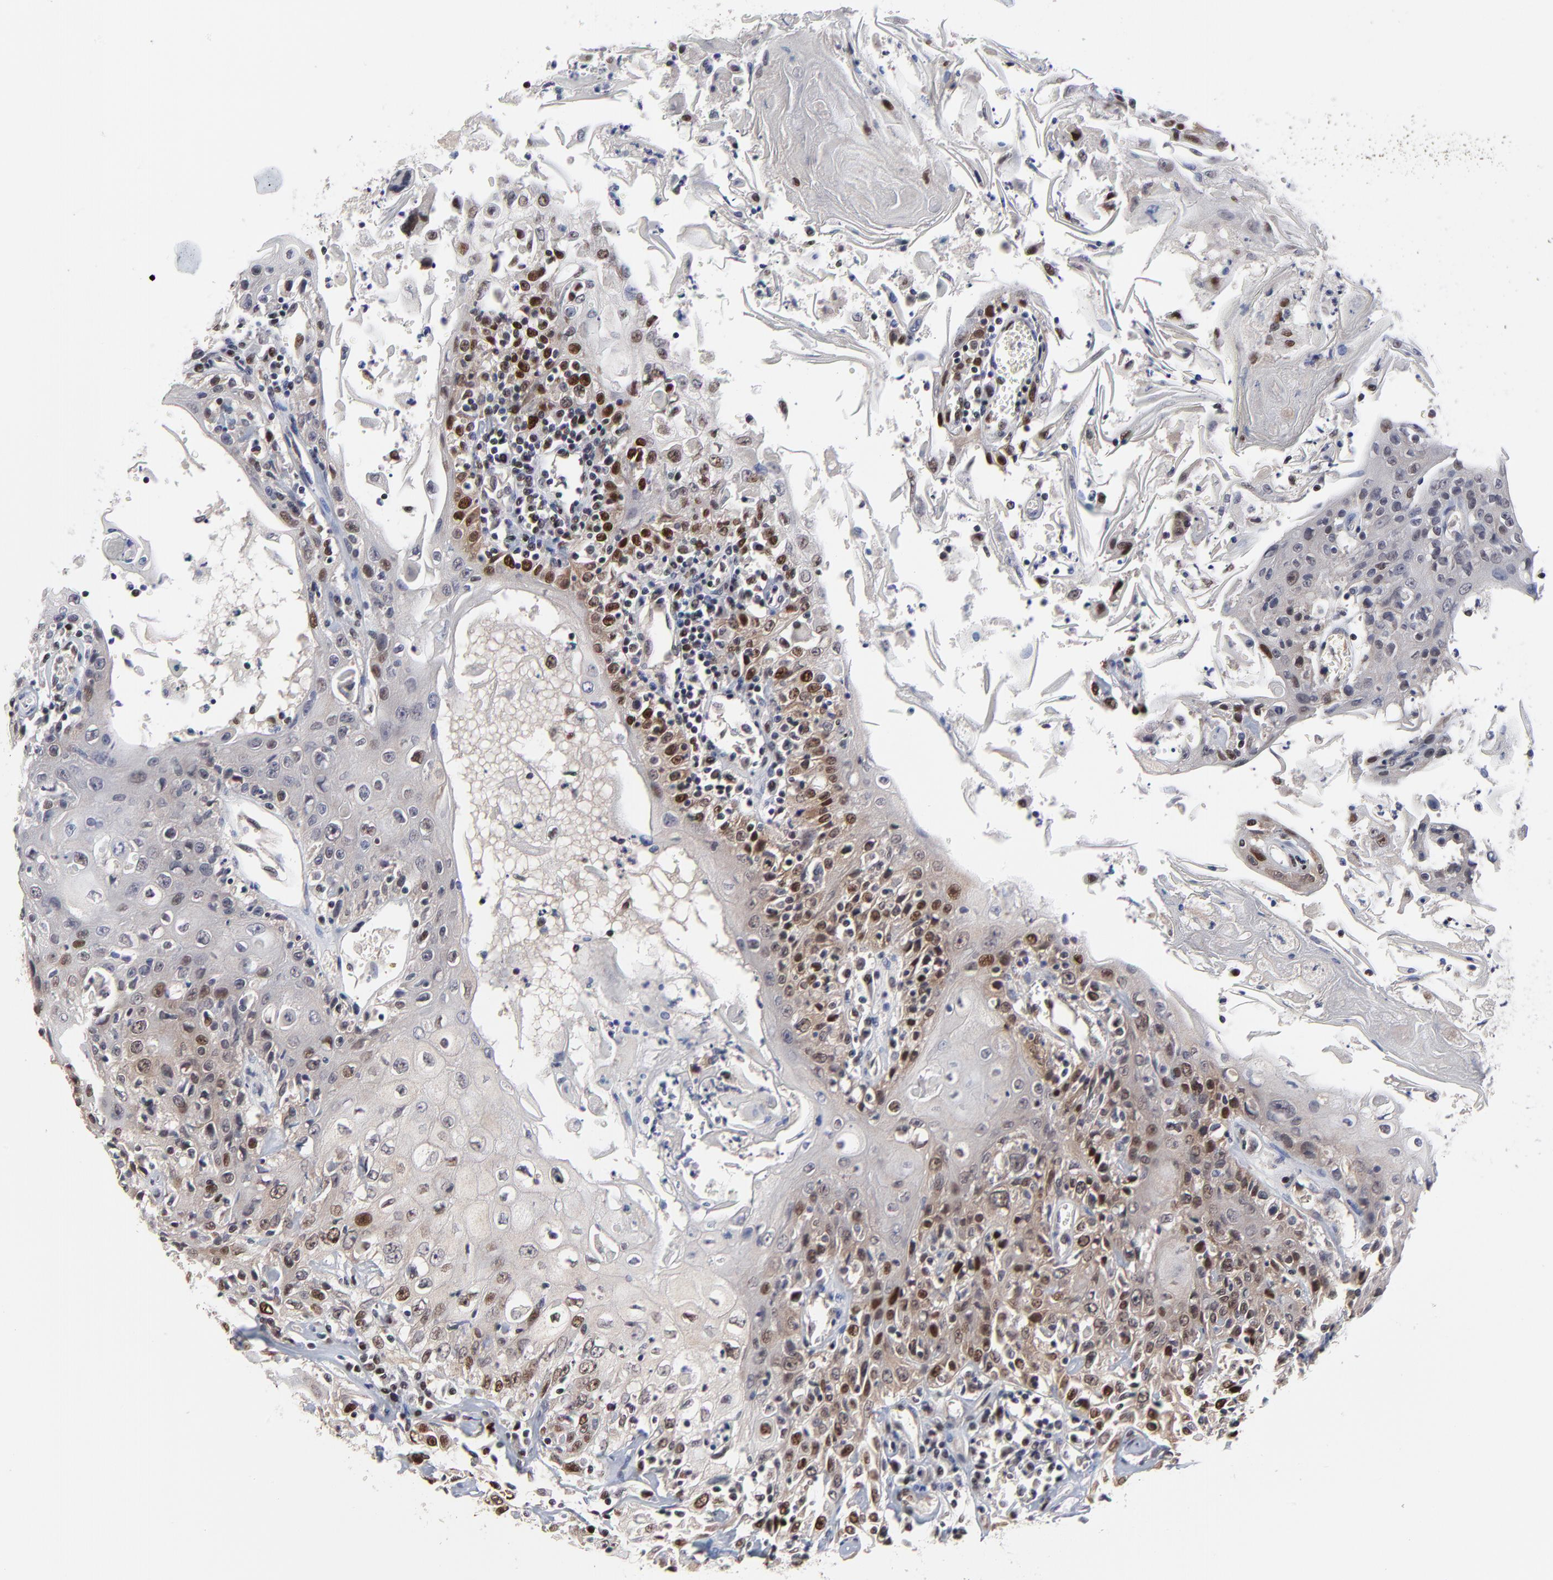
{"staining": {"intensity": "moderate", "quantity": "25%-75%", "location": "nuclear"}, "tissue": "head and neck cancer", "cell_type": "Tumor cells", "image_type": "cancer", "snomed": [{"axis": "morphology", "description": "Squamous cell carcinoma, NOS"}, {"axis": "topography", "description": "Oral tissue"}, {"axis": "topography", "description": "Head-Neck"}], "caption": "The immunohistochemical stain shows moderate nuclear expression in tumor cells of squamous cell carcinoma (head and neck) tissue.", "gene": "OGFOD1", "patient": {"sex": "female", "age": 76}}